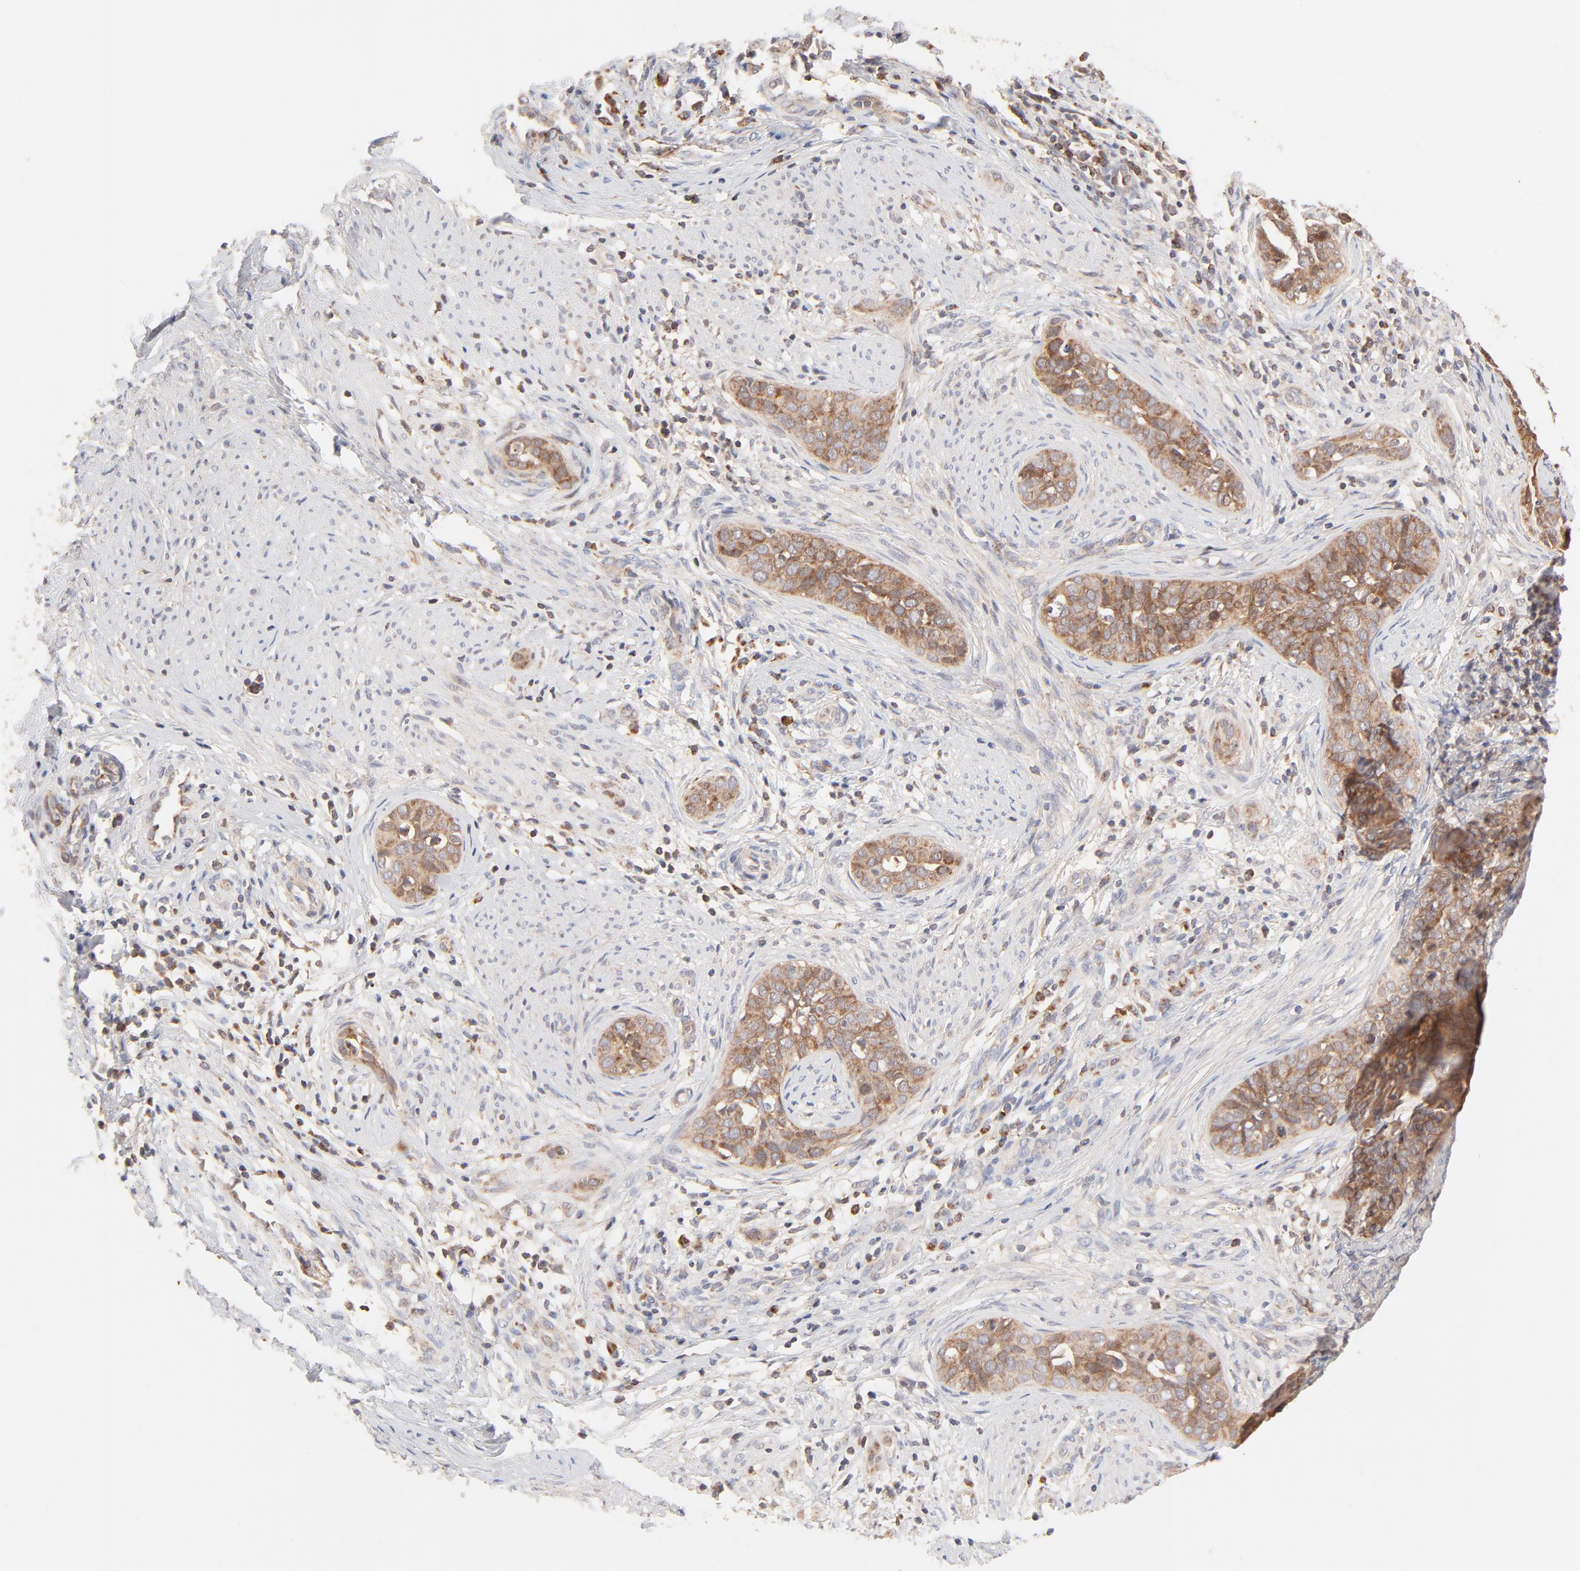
{"staining": {"intensity": "strong", "quantity": "25%-75%", "location": "cytoplasmic/membranous"}, "tissue": "cervical cancer", "cell_type": "Tumor cells", "image_type": "cancer", "snomed": [{"axis": "morphology", "description": "Squamous cell carcinoma, NOS"}, {"axis": "topography", "description": "Cervix"}], "caption": "Immunohistochemistry photomicrograph of neoplastic tissue: cervical cancer stained using IHC shows high levels of strong protein expression localized specifically in the cytoplasmic/membranous of tumor cells, appearing as a cytoplasmic/membranous brown color.", "gene": "CSPG4", "patient": {"sex": "female", "age": 31}}